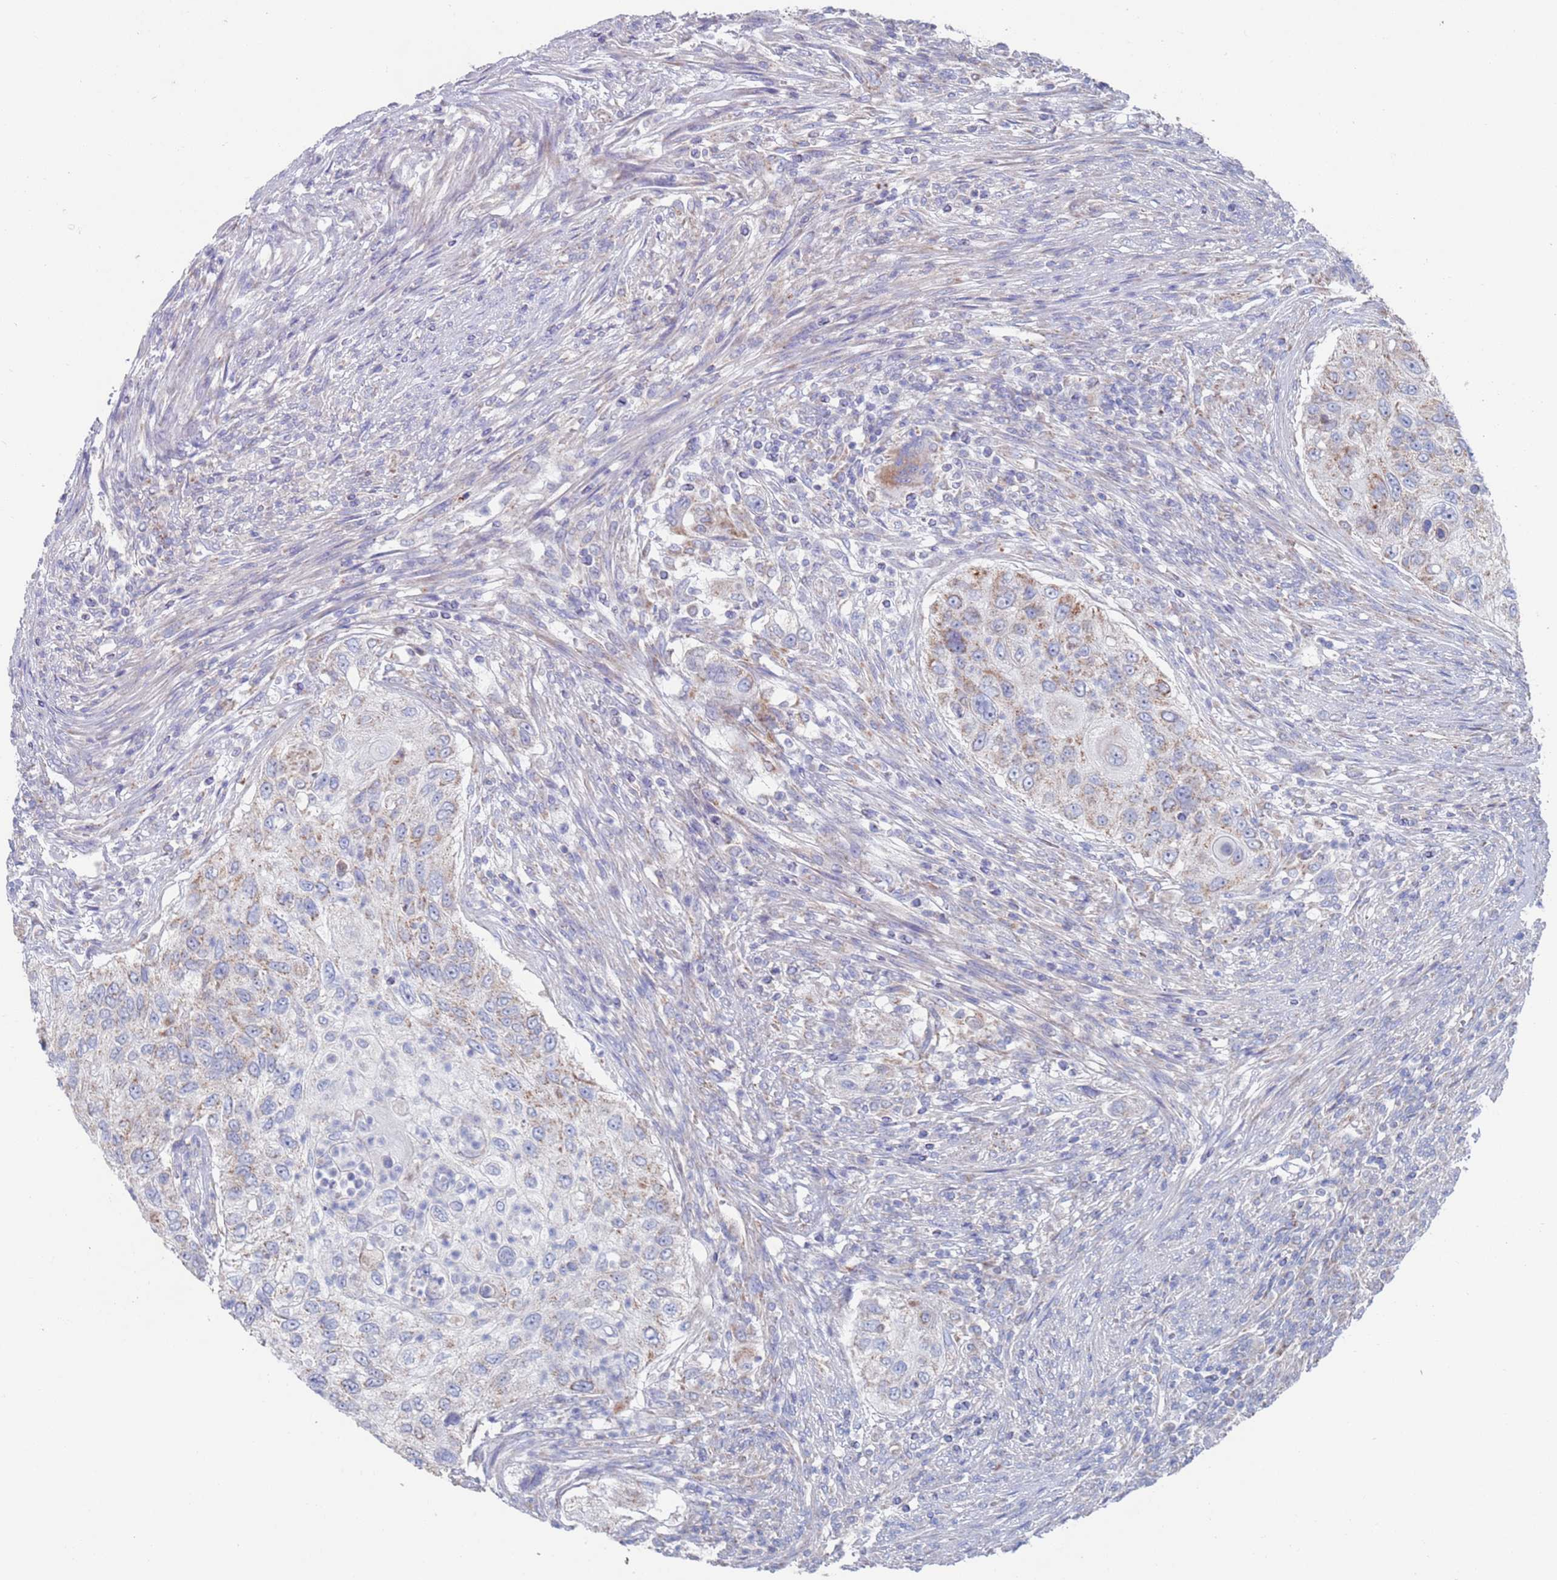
{"staining": {"intensity": "weak", "quantity": "25%-75%", "location": "cytoplasmic/membranous"}, "tissue": "urothelial cancer", "cell_type": "Tumor cells", "image_type": "cancer", "snomed": [{"axis": "morphology", "description": "Urothelial carcinoma, High grade"}, {"axis": "topography", "description": "Urinary bladder"}], "caption": "Urothelial cancer stained with IHC displays weak cytoplasmic/membranous positivity in approximately 25%-75% of tumor cells.", "gene": "MRPL22", "patient": {"sex": "female", "age": 60}}